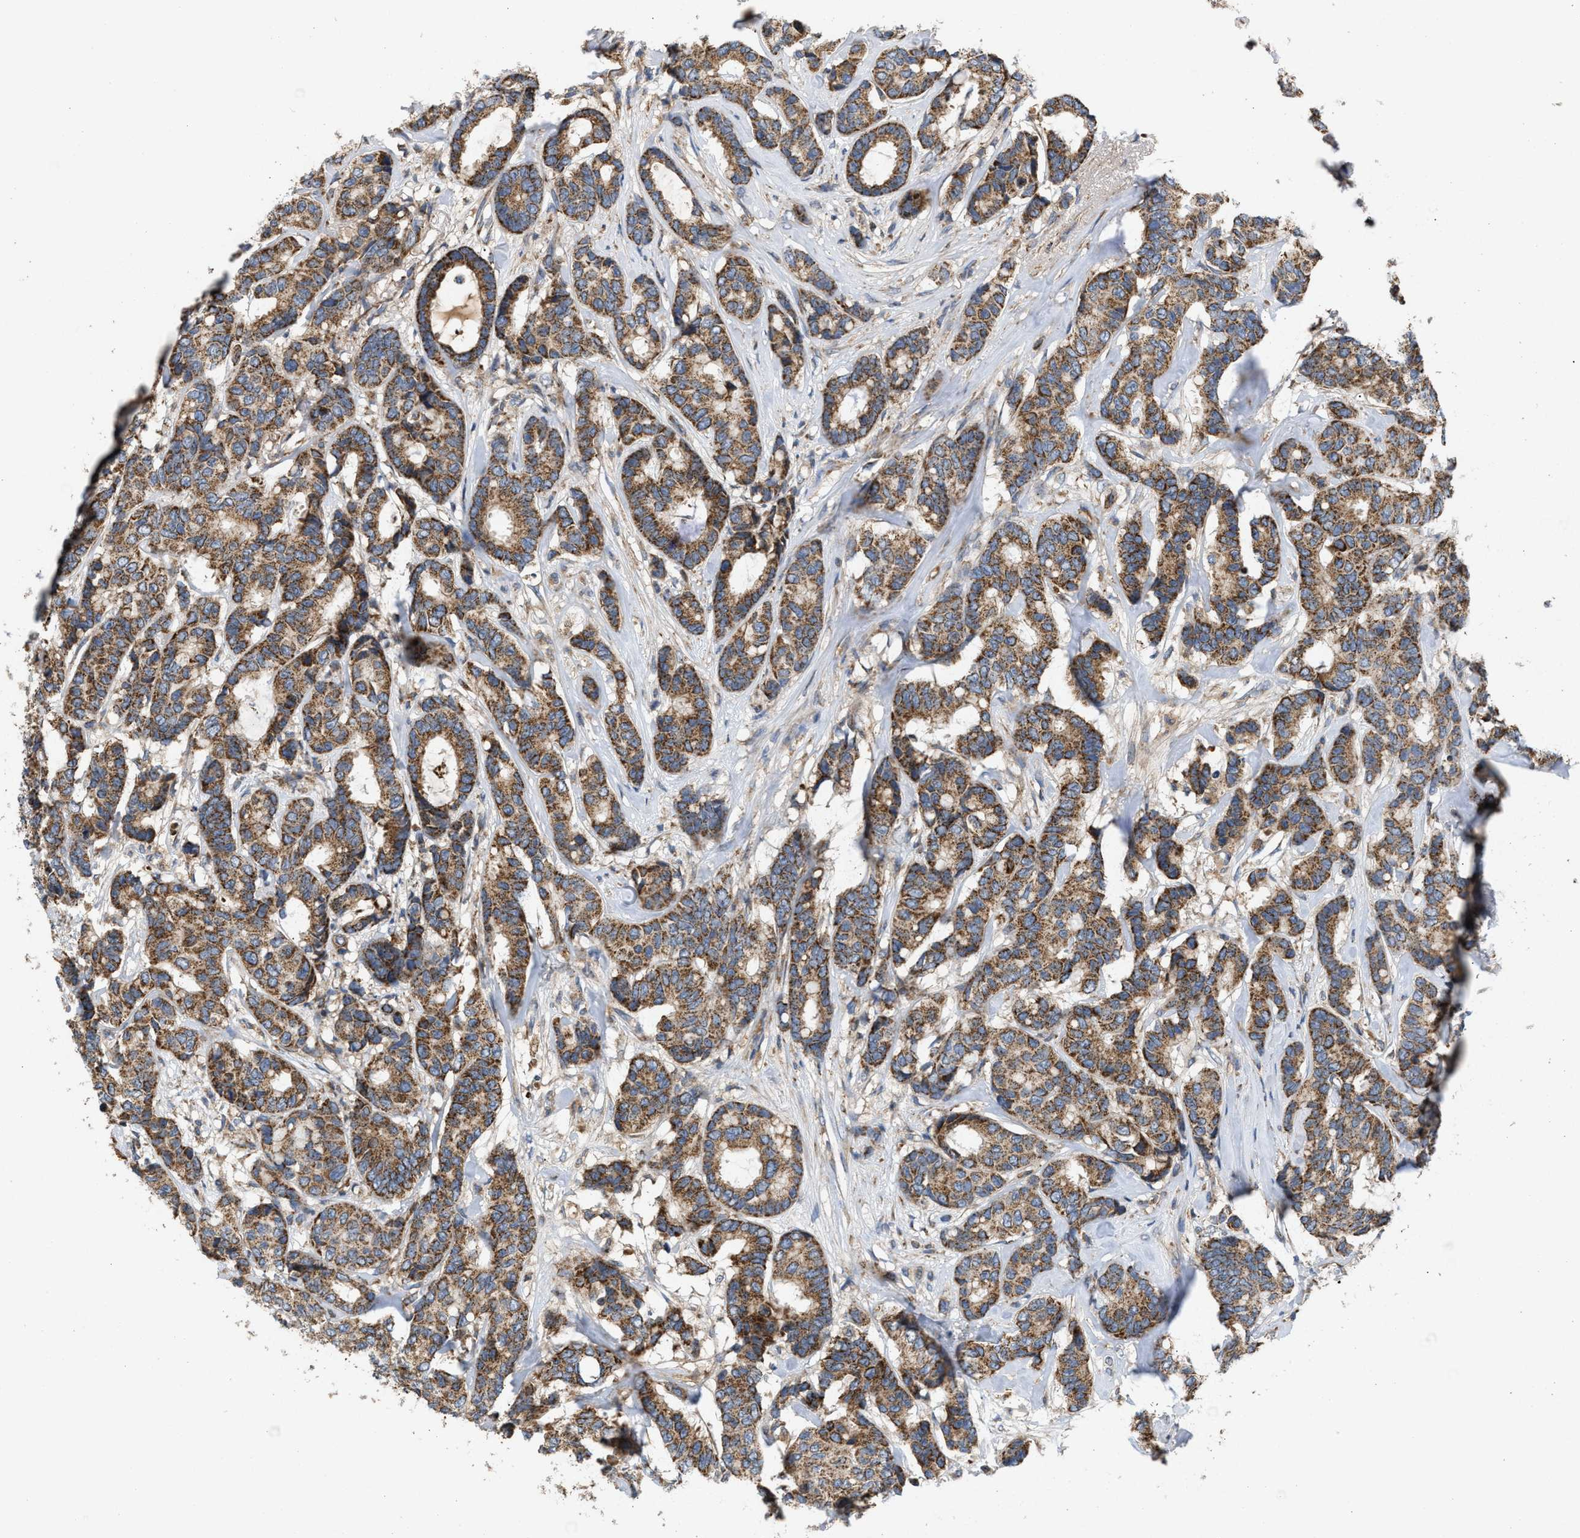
{"staining": {"intensity": "moderate", "quantity": ">75%", "location": "cytoplasmic/membranous"}, "tissue": "breast cancer", "cell_type": "Tumor cells", "image_type": "cancer", "snomed": [{"axis": "morphology", "description": "Duct carcinoma"}, {"axis": "topography", "description": "Breast"}], "caption": "Moderate cytoplasmic/membranous staining for a protein is appreciated in about >75% of tumor cells of breast cancer using immunohistochemistry.", "gene": "TACO1", "patient": {"sex": "female", "age": 87}}